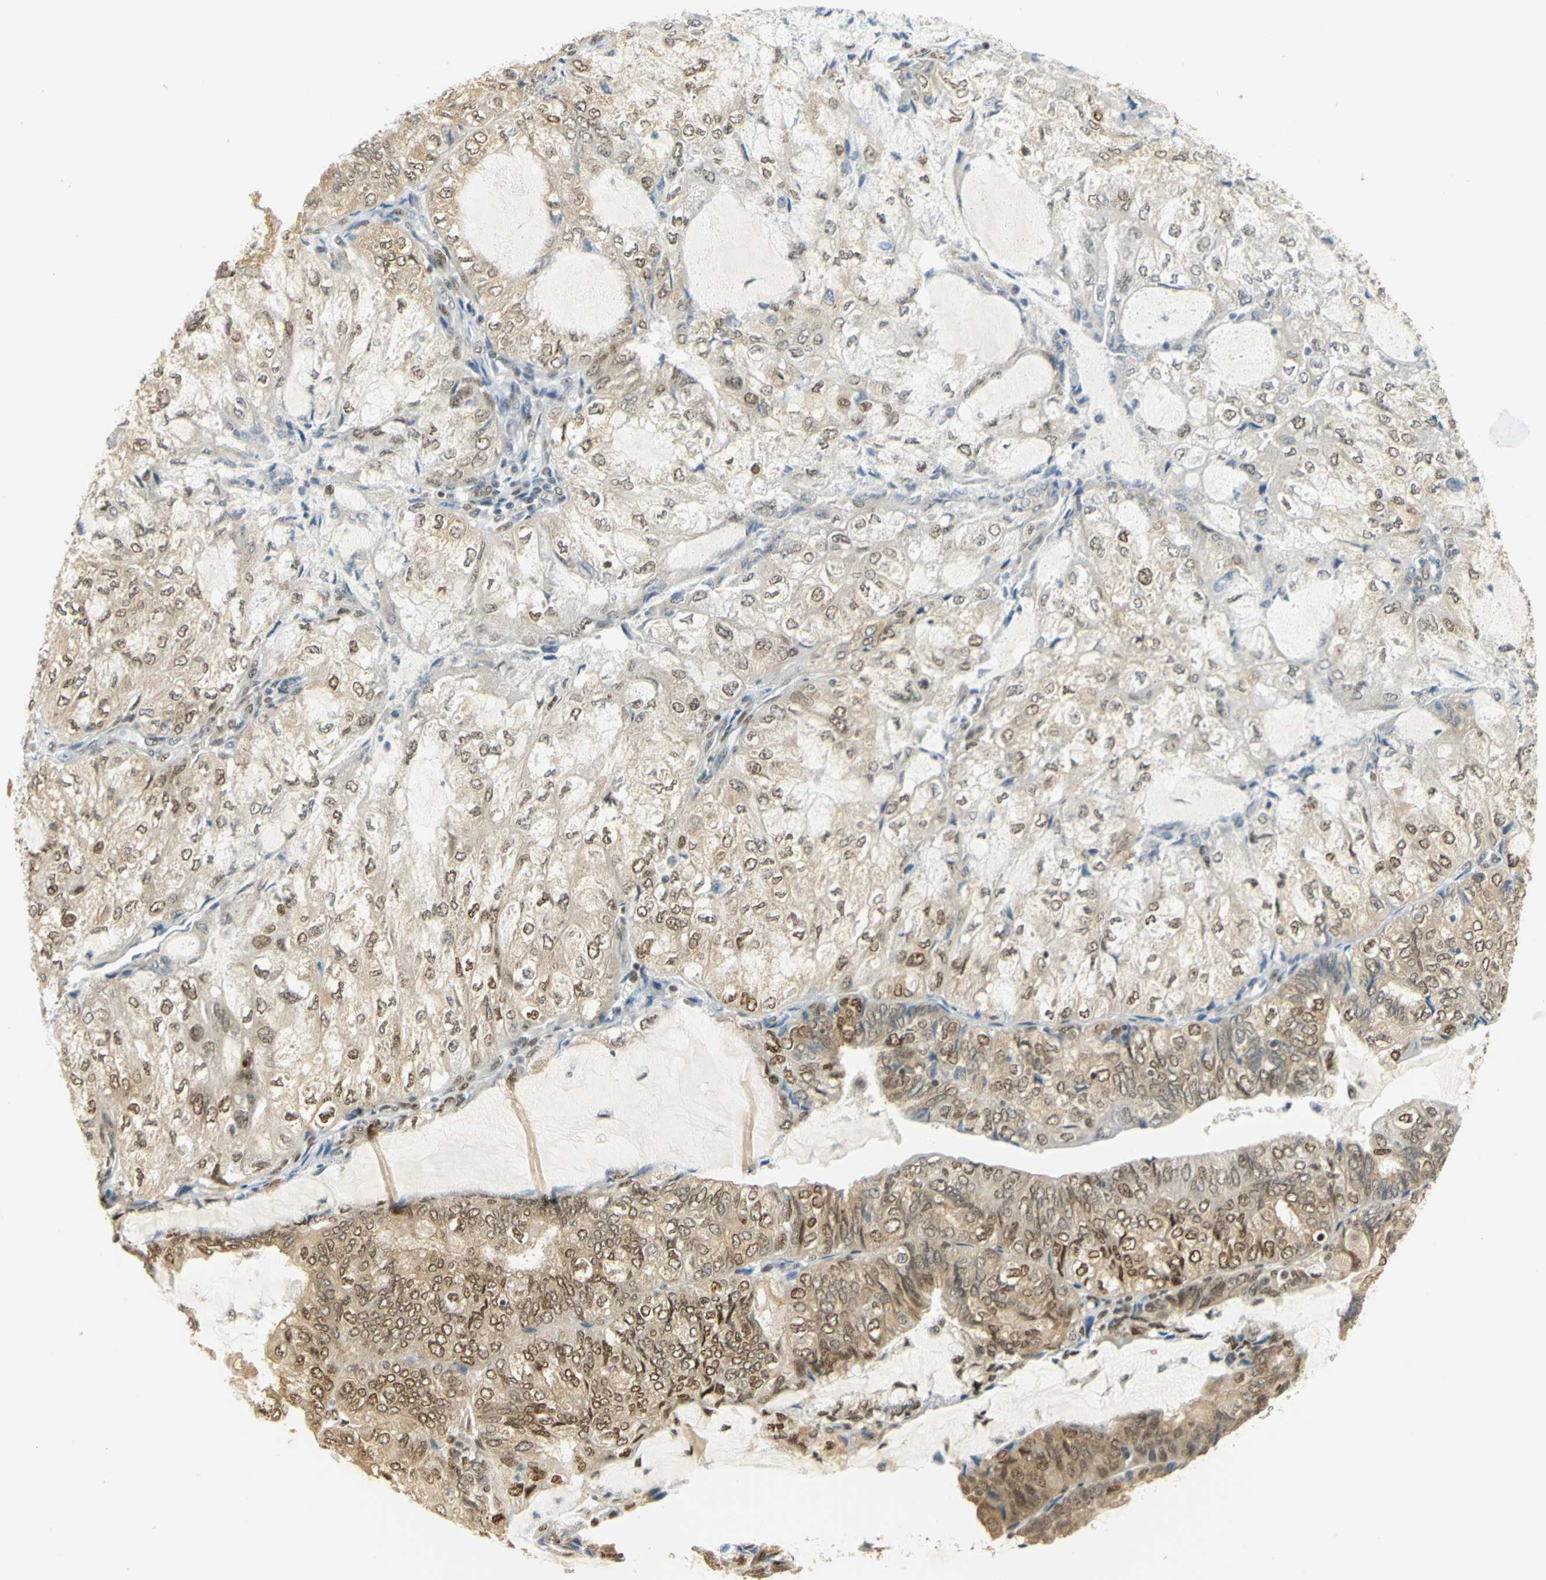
{"staining": {"intensity": "moderate", "quantity": "25%-75%", "location": "cytoplasmic/membranous,nuclear"}, "tissue": "endometrial cancer", "cell_type": "Tumor cells", "image_type": "cancer", "snomed": [{"axis": "morphology", "description": "Adenocarcinoma, NOS"}, {"axis": "topography", "description": "Endometrium"}], "caption": "DAB immunohistochemical staining of endometrial adenocarcinoma shows moderate cytoplasmic/membranous and nuclear protein positivity in about 25%-75% of tumor cells.", "gene": "DDX5", "patient": {"sex": "female", "age": 81}}